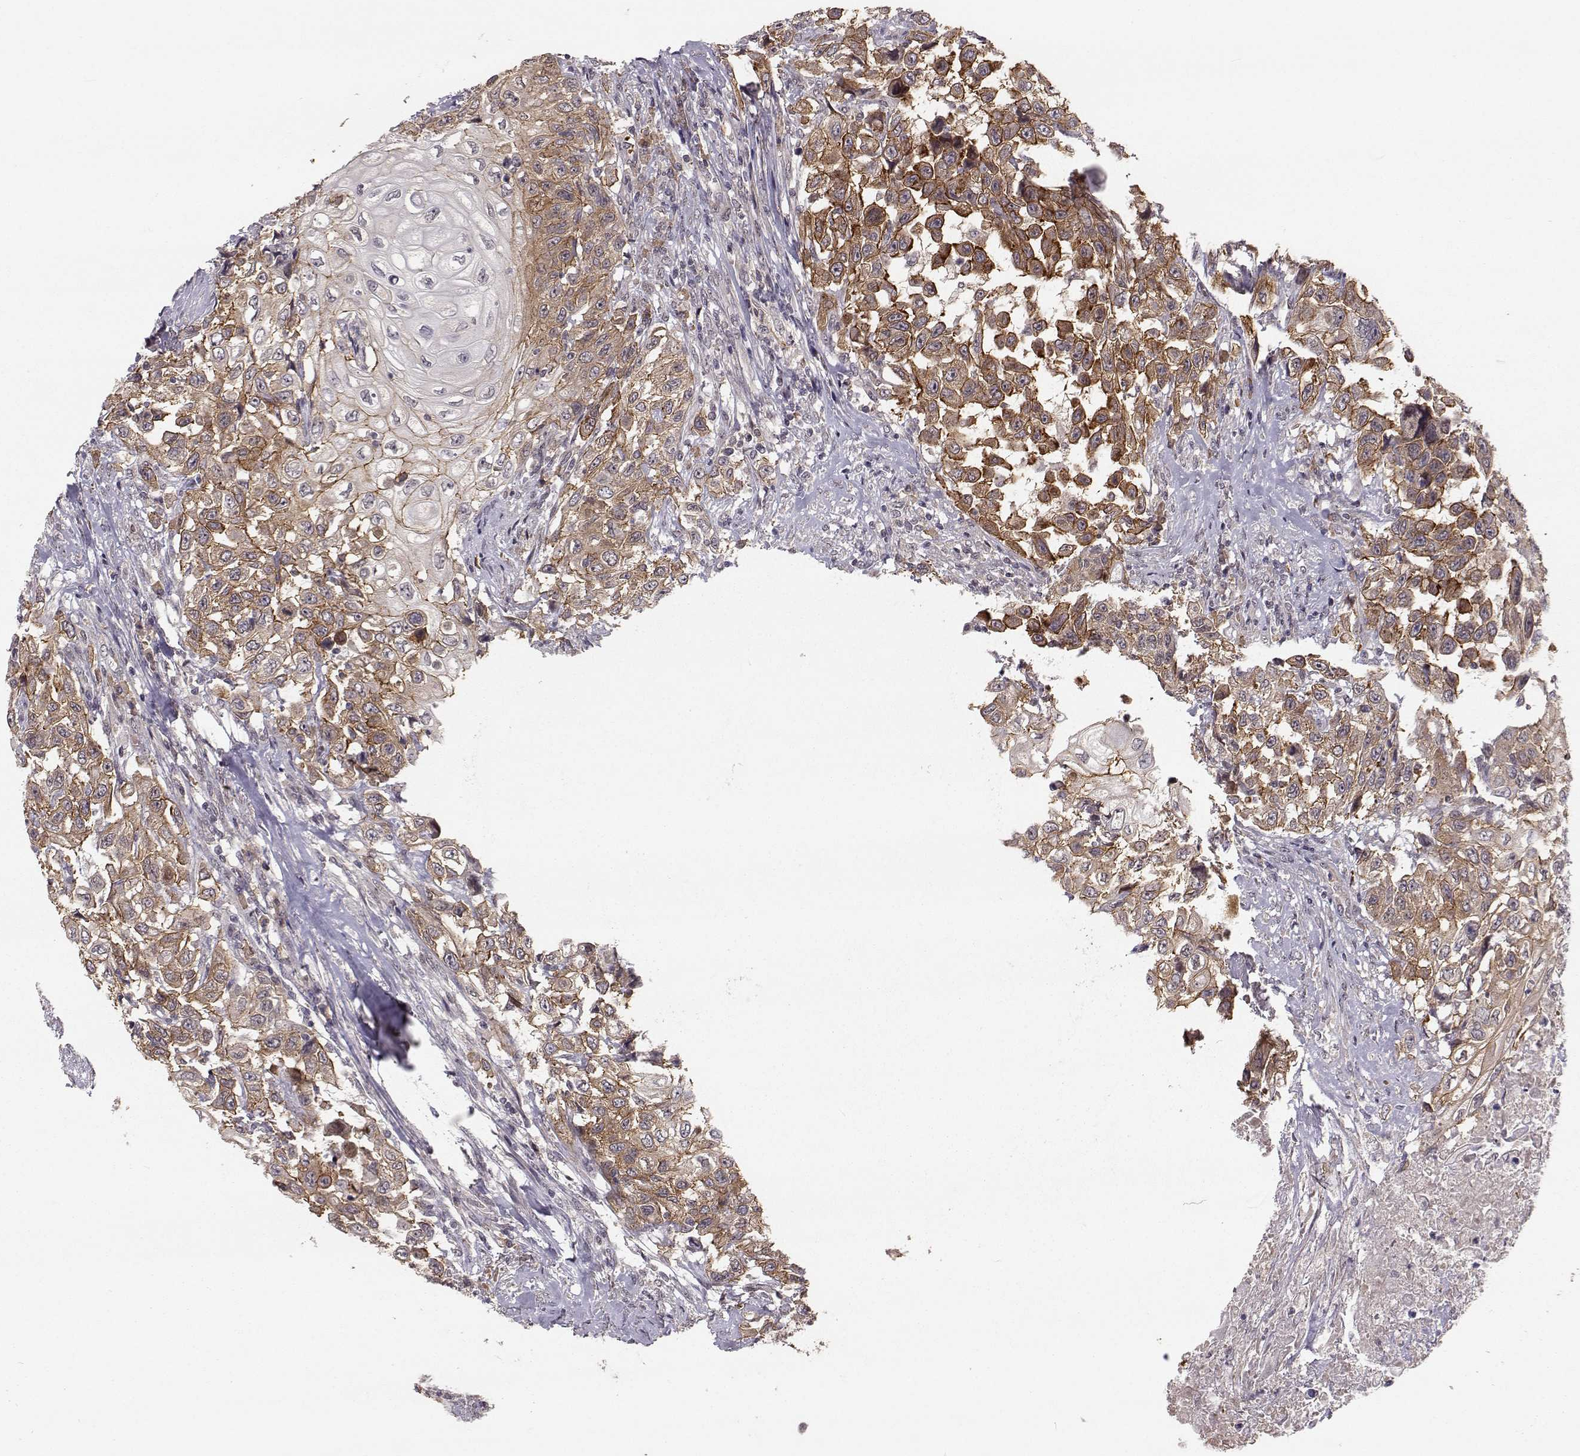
{"staining": {"intensity": "strong", "quantity": "<25%", "location": "cytoplasmic/membranous"}, "tissue": "urothelial cancer", "cell_type": "Tumor cells", "image_type": "cancer", "snomed": [{"axis": "morphology", "description": "Urothelial carcinoma, High grade"}, {"axis": "topography", "description": "Urinary bladder"}], "caption": "The immunohistochemical stain shows strong cytoplasmic/membranous expression in tumor cells of high-grade urothelial carcinoma tissue.", "gene": "PLEKHG3", "patient": {"sex": "female", "age": 56}}